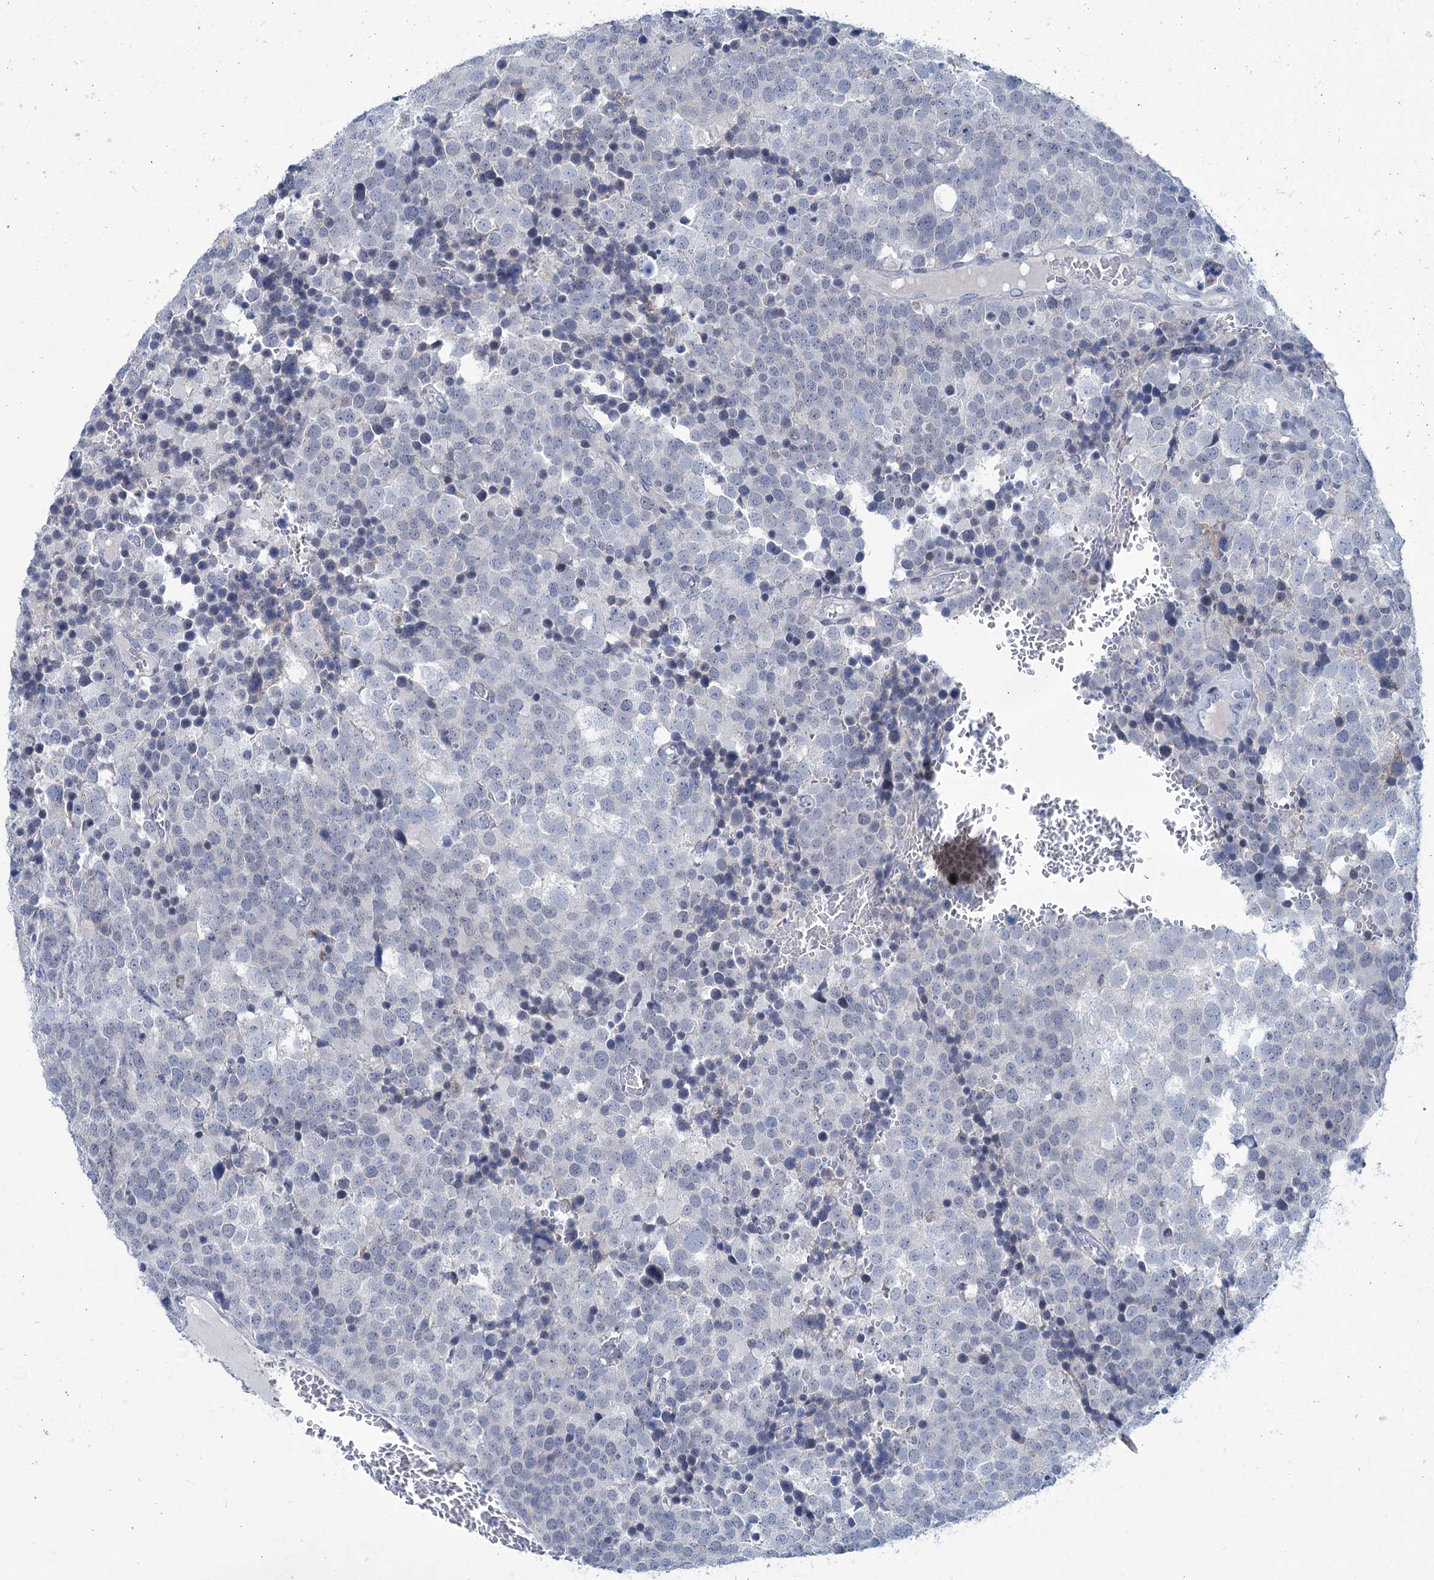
{"staining": {"intensity": "negative", "quantity": "none", "location": "none"}, "tissue": "testis cancer", "cell_type": "Tumor cells", "image_type": "cancer", "snomed": [{"axis": "morphology", "description": "Seminoma, NOS"}, {"axis": "topography", "description": "Testis"}], "caption": "A high-resolution photomicrograph shows immunohistochemistry (IHC) staining of testis cancer, which exhibits no significant expression in tumor cells.", "gene": "NEU3", "patient": {"sex": "male", "age": 71}}